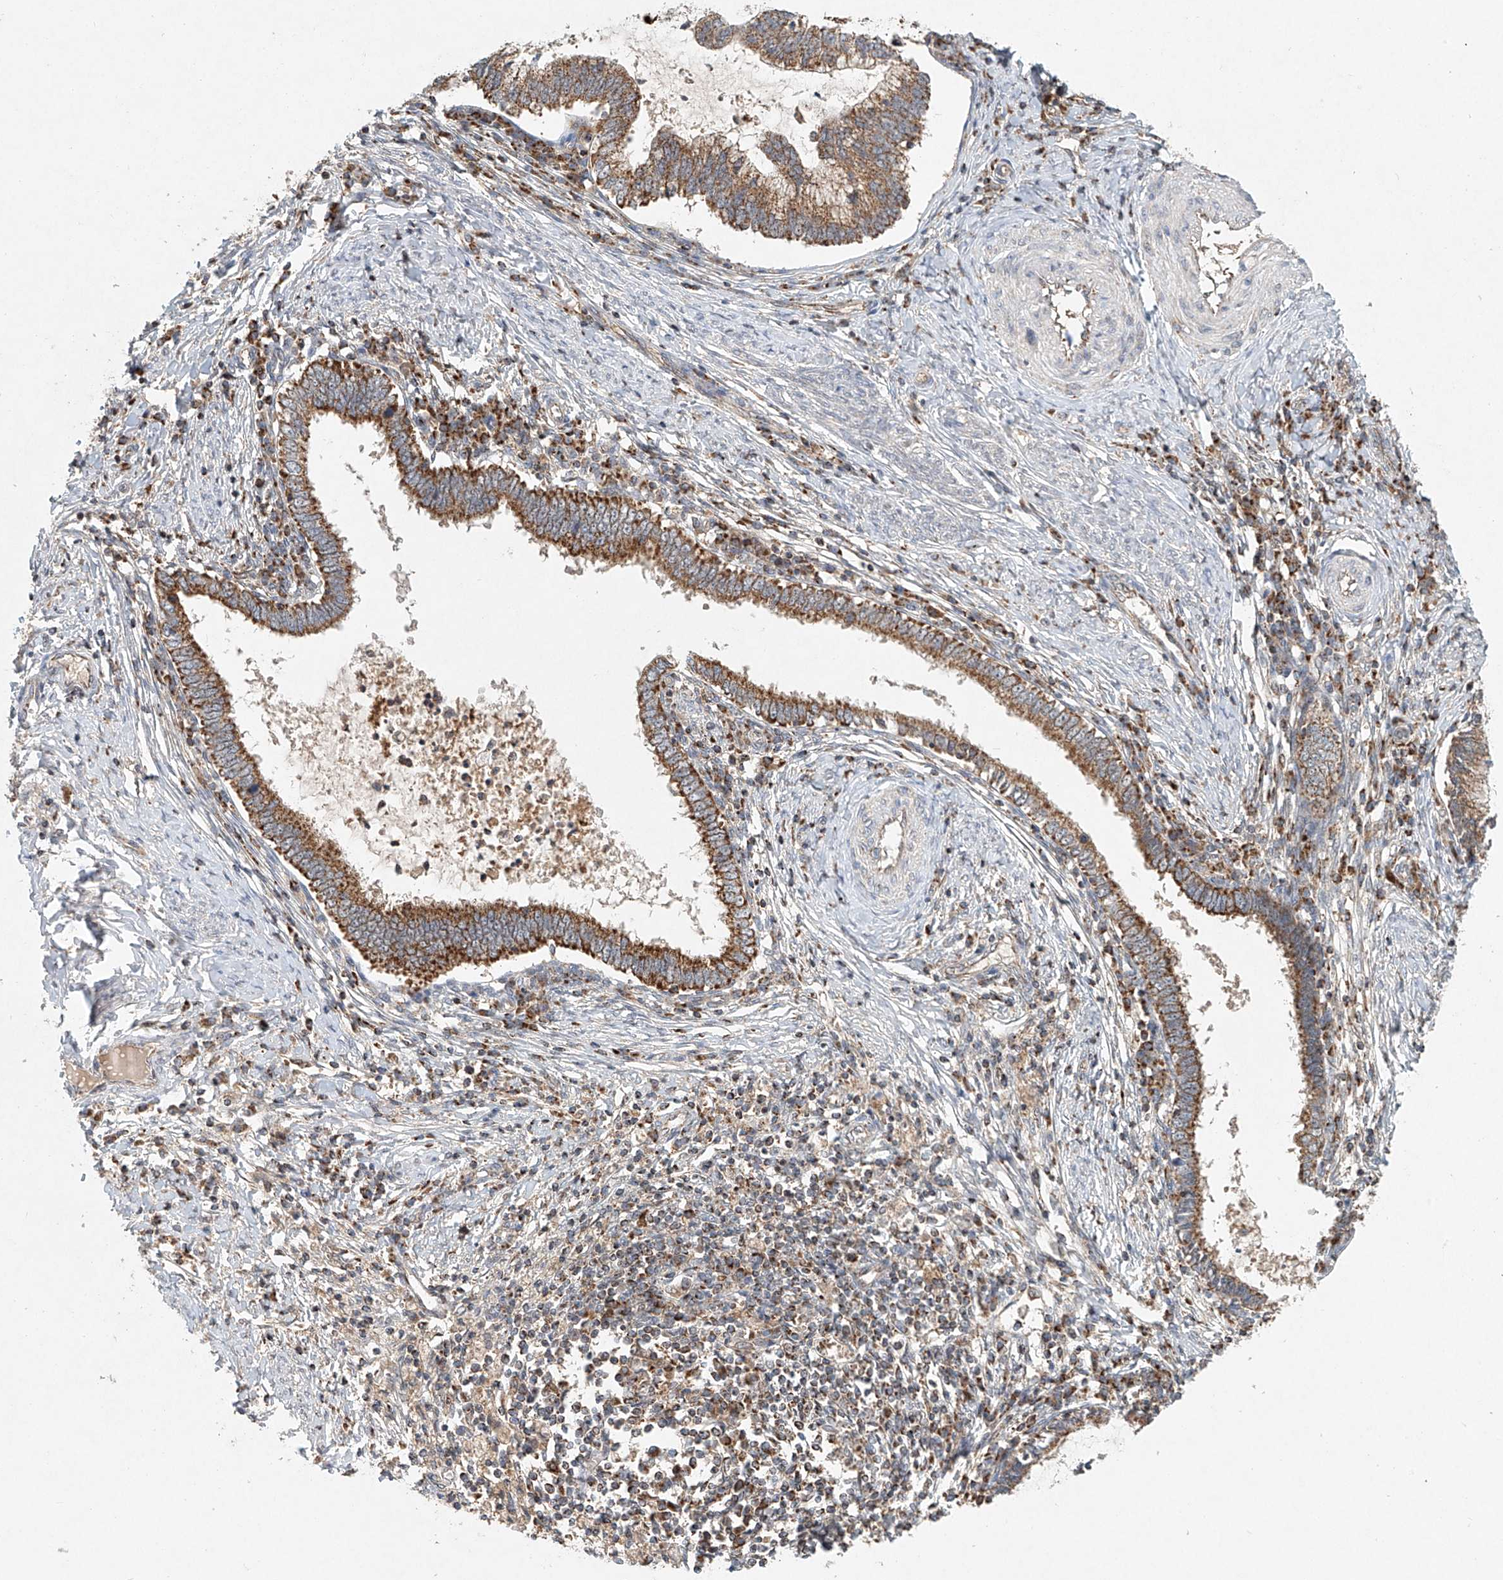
{"staining": {"intensity": "strong", "quantity": ">75%", "location": "cytoplasmic/membranous"}, "tissue": "cervical cancer", "cell_type": "Tumor cells", "image_type": "cancer", "snomed": [{"axis": "morphology", "description": "Adenocarcinoma, NOS"}, {"axis": "topography", "description": "Cervix"}], "caption": "An immunohistochemistry micrograph of neoplastic tissue is shown. Protein staining in brown shows strong cytoplasmic/membranous positivity in cervical cancer within tumor cells. Ihc stains the protein in brown and the nuclei are stained blue.", "gene": "DCAF11", "patient": {"sex": "female", "age": 36}}